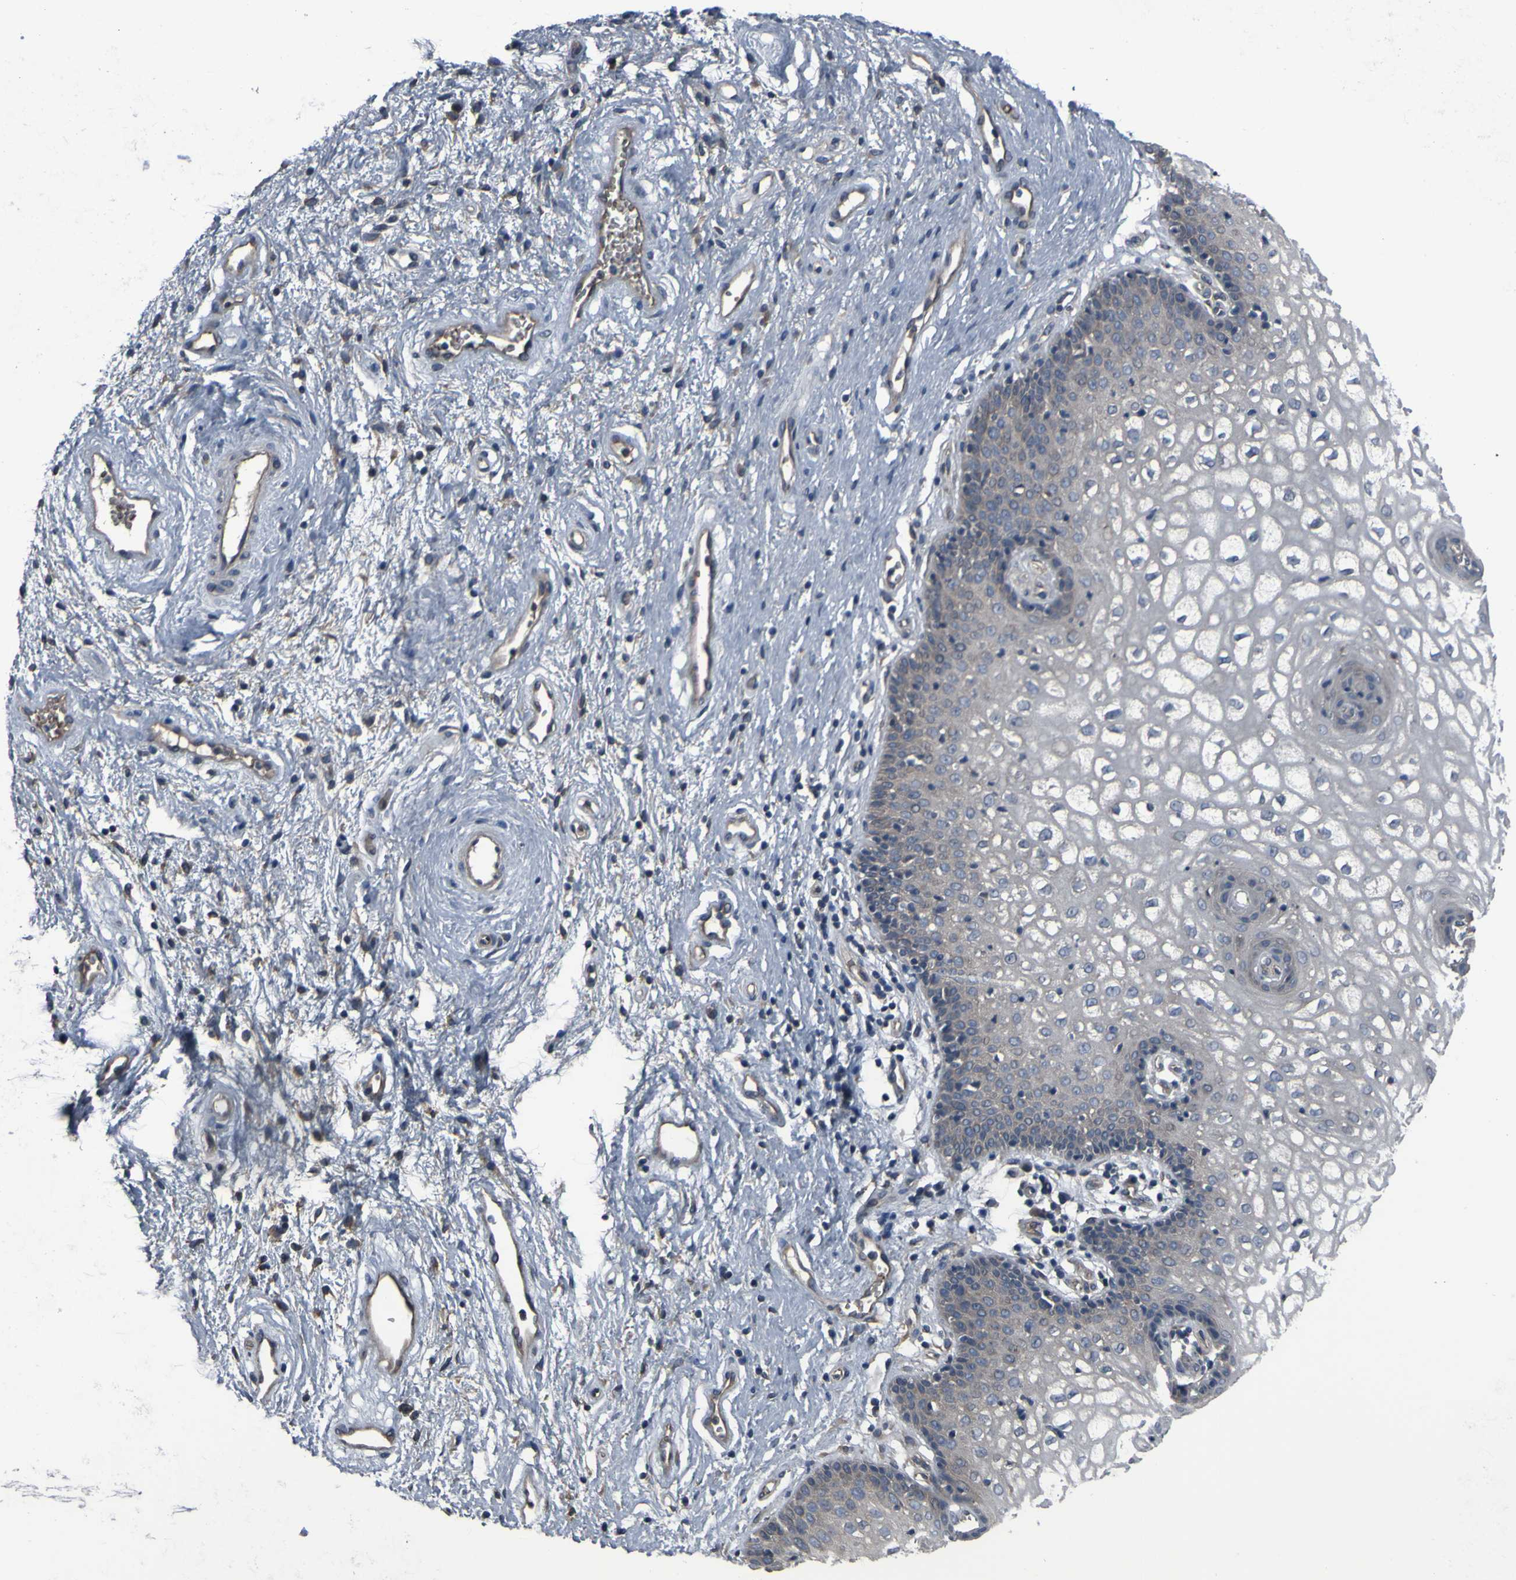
{"staining": {"intensity": "weak", "quantity": "<25%", "location": "cytoplasmic/membranous"}, "tissue": "vagina", "cell_type": "Squamous epithelial cells", "image_type": "normal", "snomed": [{"axis": "morphology", "description": "Normal tissue, NOS"}, {"axis": "topography", "description": "Vagina"}], "caption": "IHC of unremarkable vagina exhibits no positivity in squamous epithelial cells.", "gene": "GRAMD1A", "patient": {"sex": "female", "age": 34}}